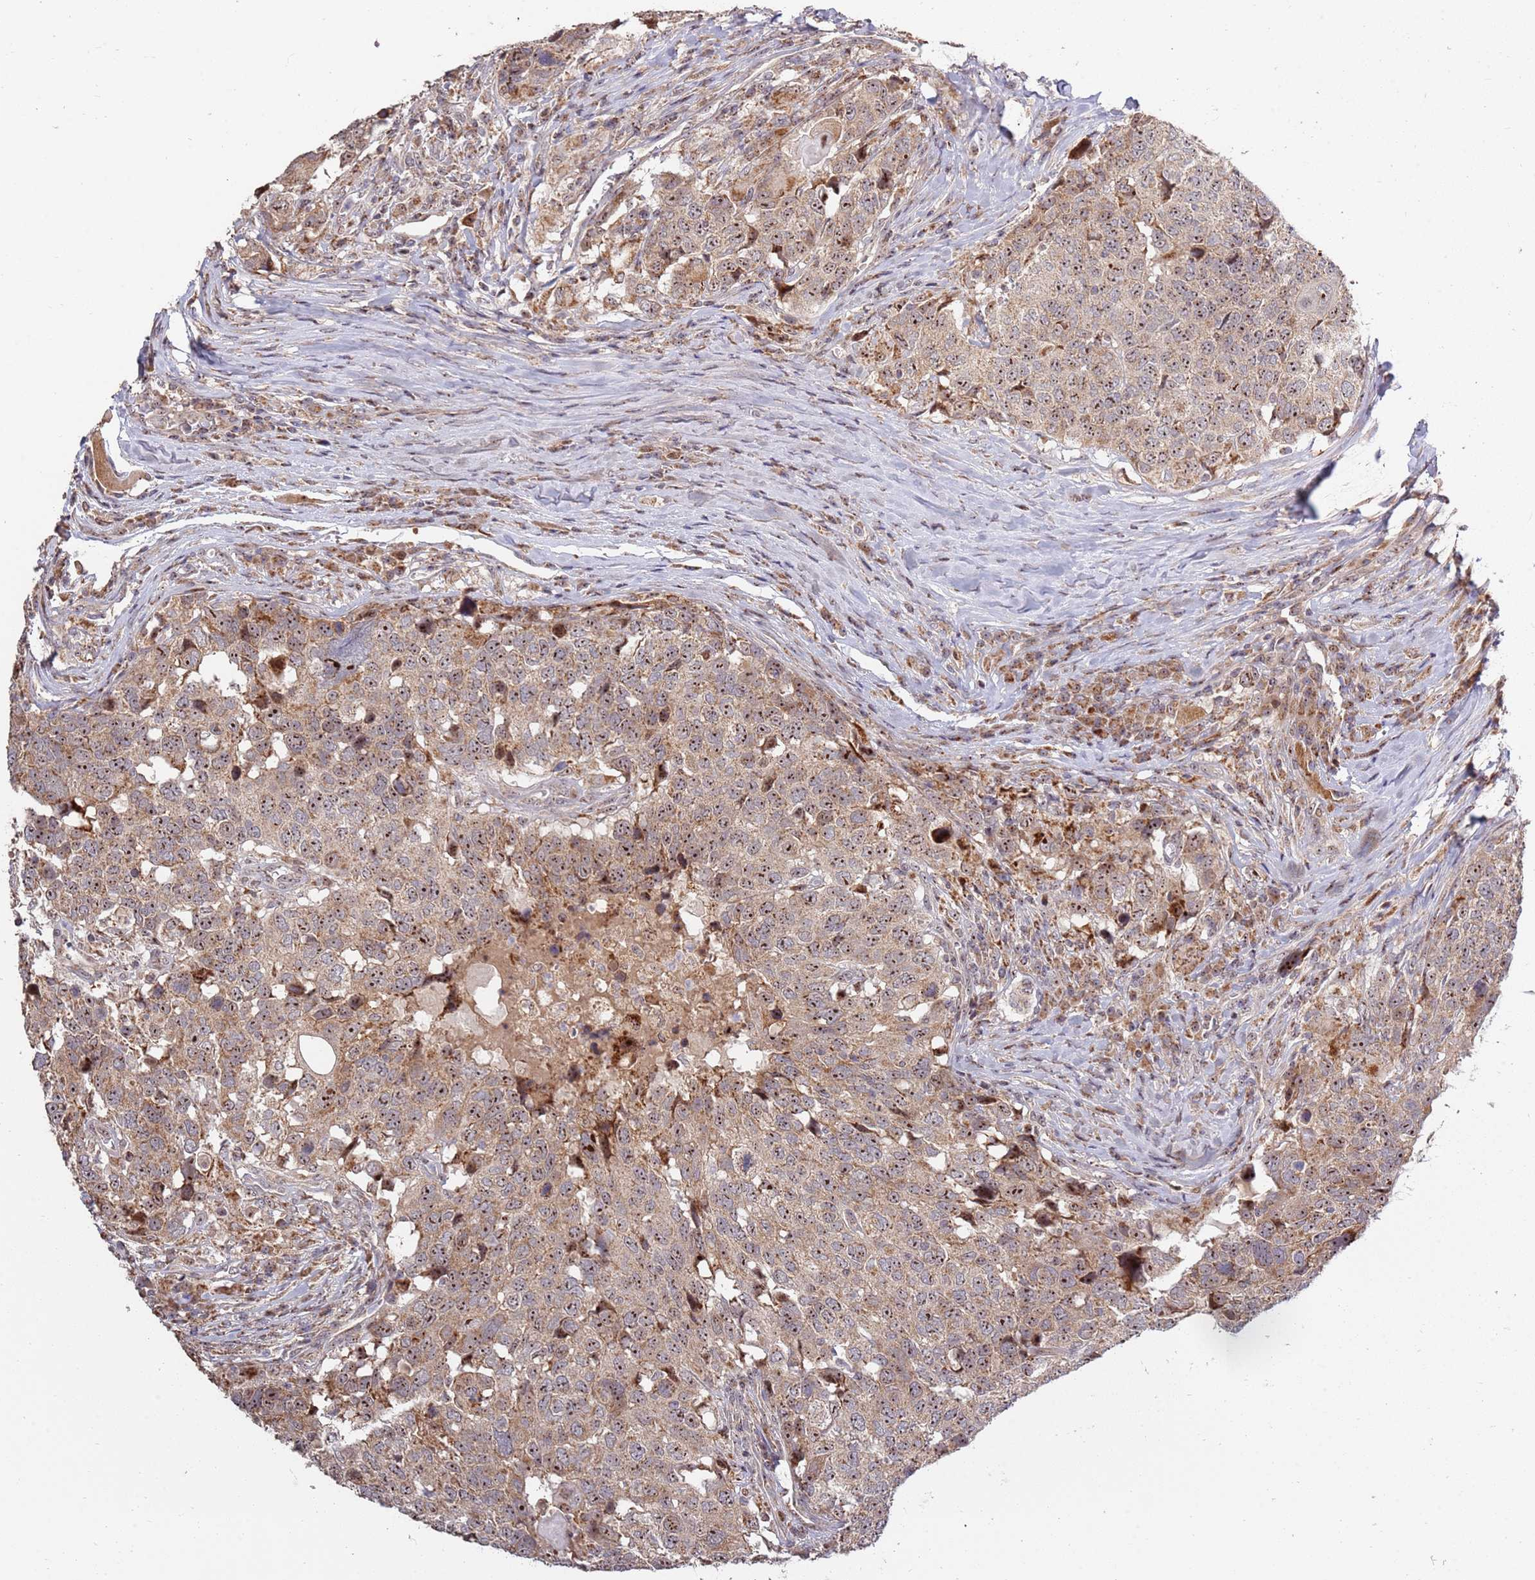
{"staining": {"intensity": "moderate", "quantity": ">75%", "location": "cytoplasmic/membranous,nuclear"}, "tissue": "head and neck cancer", "cell_type": "Tumor cells", "image_type": "cancer", "snomed": [{"axis": "morphology", "description": "Squamous cell carcinoma, NOS"}, {"axis": "topography", "description": "Head-Neck"}], "caption": "Protein expression analysis of human head and neck cancer reveals moderate cytoplasmic/membranous and nuclear expression in about >75% of tumor cells.", "gene": "KIF25", "patient": {"sex": "male", "age": 66}}